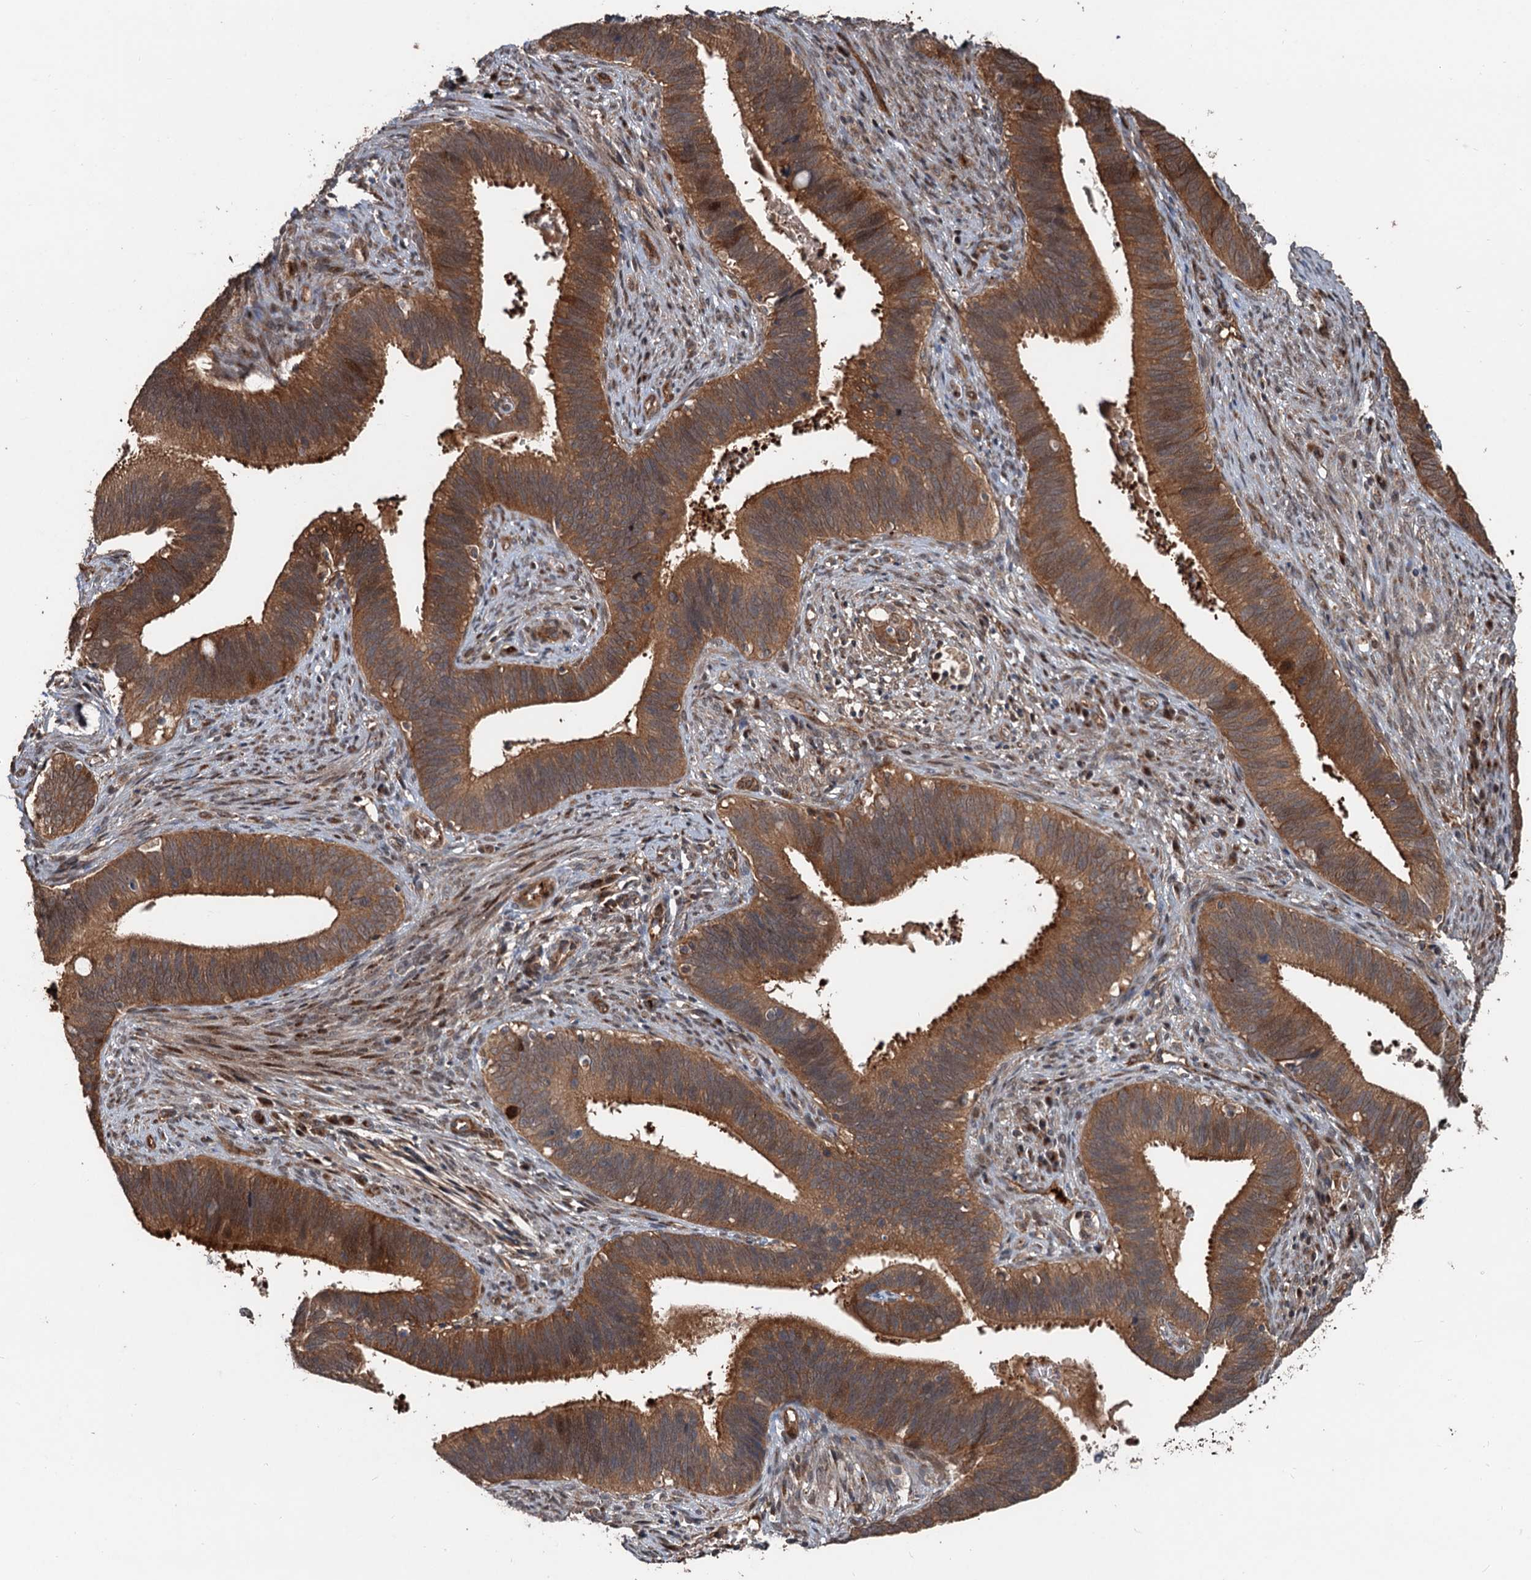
{"staining": {"intensity": "moderate", "quantity": ">75%", "location": "cytoplasmic/membranous"}, "tissue": "cervical cancer", "cell_type": "Tumor cells", "image_type": "cancer", "snomed": [{"axis": "morphology", "description": "Adenocarcinoma, NOS"}, {"axis": "topography", "description": "Cervix"}], "caption": "Adenocarcinoma (cervical) tissue demonstrates moderate cytoplasmic/membranous positivity in about >75% of tumor cells", "gene": "DEXI", "patient": {"sex": "female", "age": 42}}